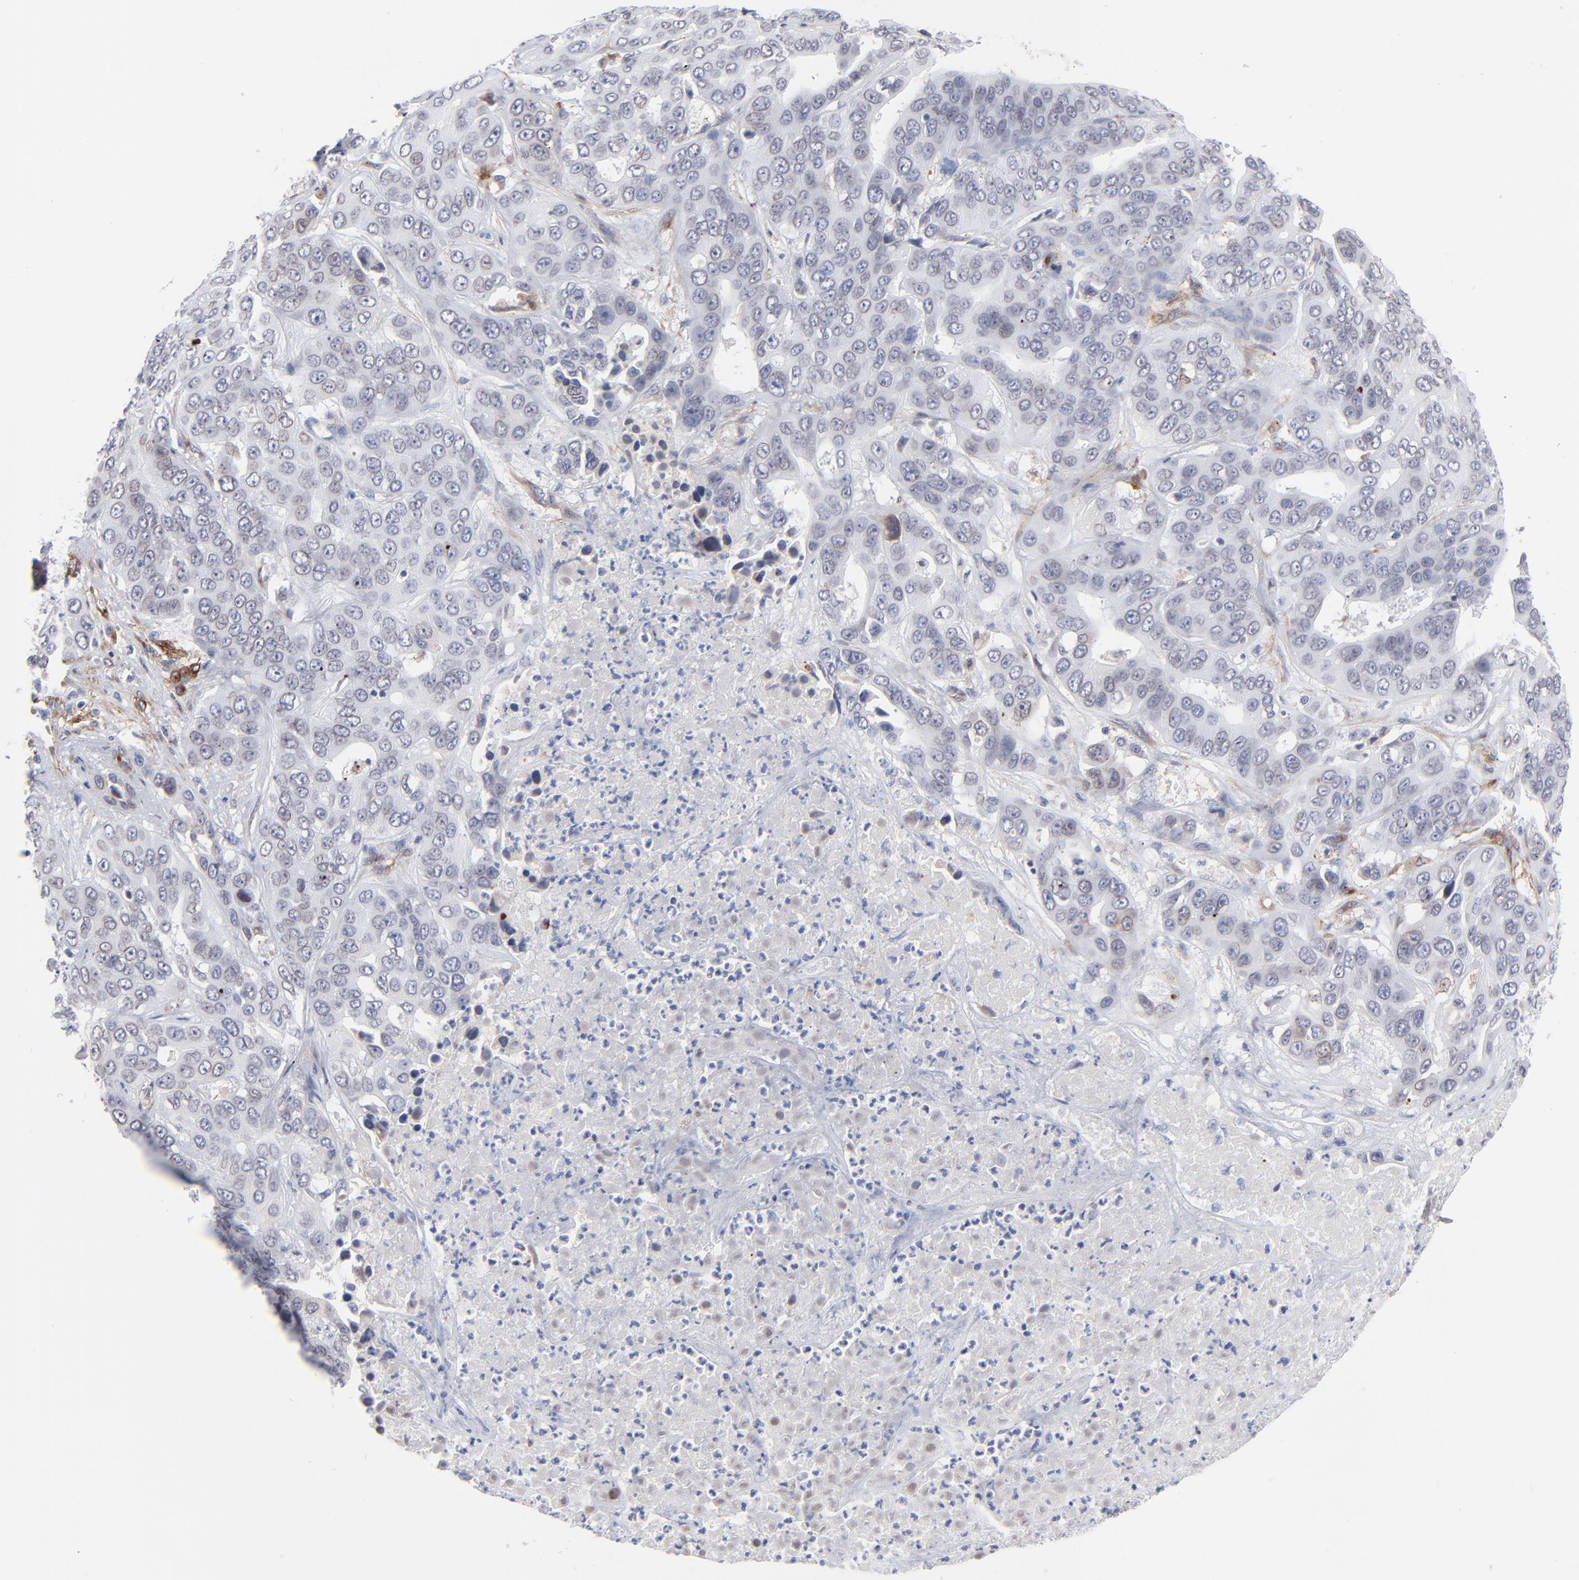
{"staining": {"intensity": "negative", "quantity": "none", "location": "none"}, "tissue": "liver cancer", "cell_type": "Tumor cells", "image_type": "cancer", "snomed": [{"axis": "morphology", "description": "Cholangiocarcinoma"}, {"axis": "topography", "description": "Liver"}], "caption": "Immunohistochemistry (IHC) micrograph of neoplastic tissue: human liver cancer (cholangiocarcinoma) stained with DAB (3,3'-diaminobenzidine) displays no significant protein staining in tumor cells.", "gene": "PDGFRB", "patient": {"sex": "female", "age": 52}}